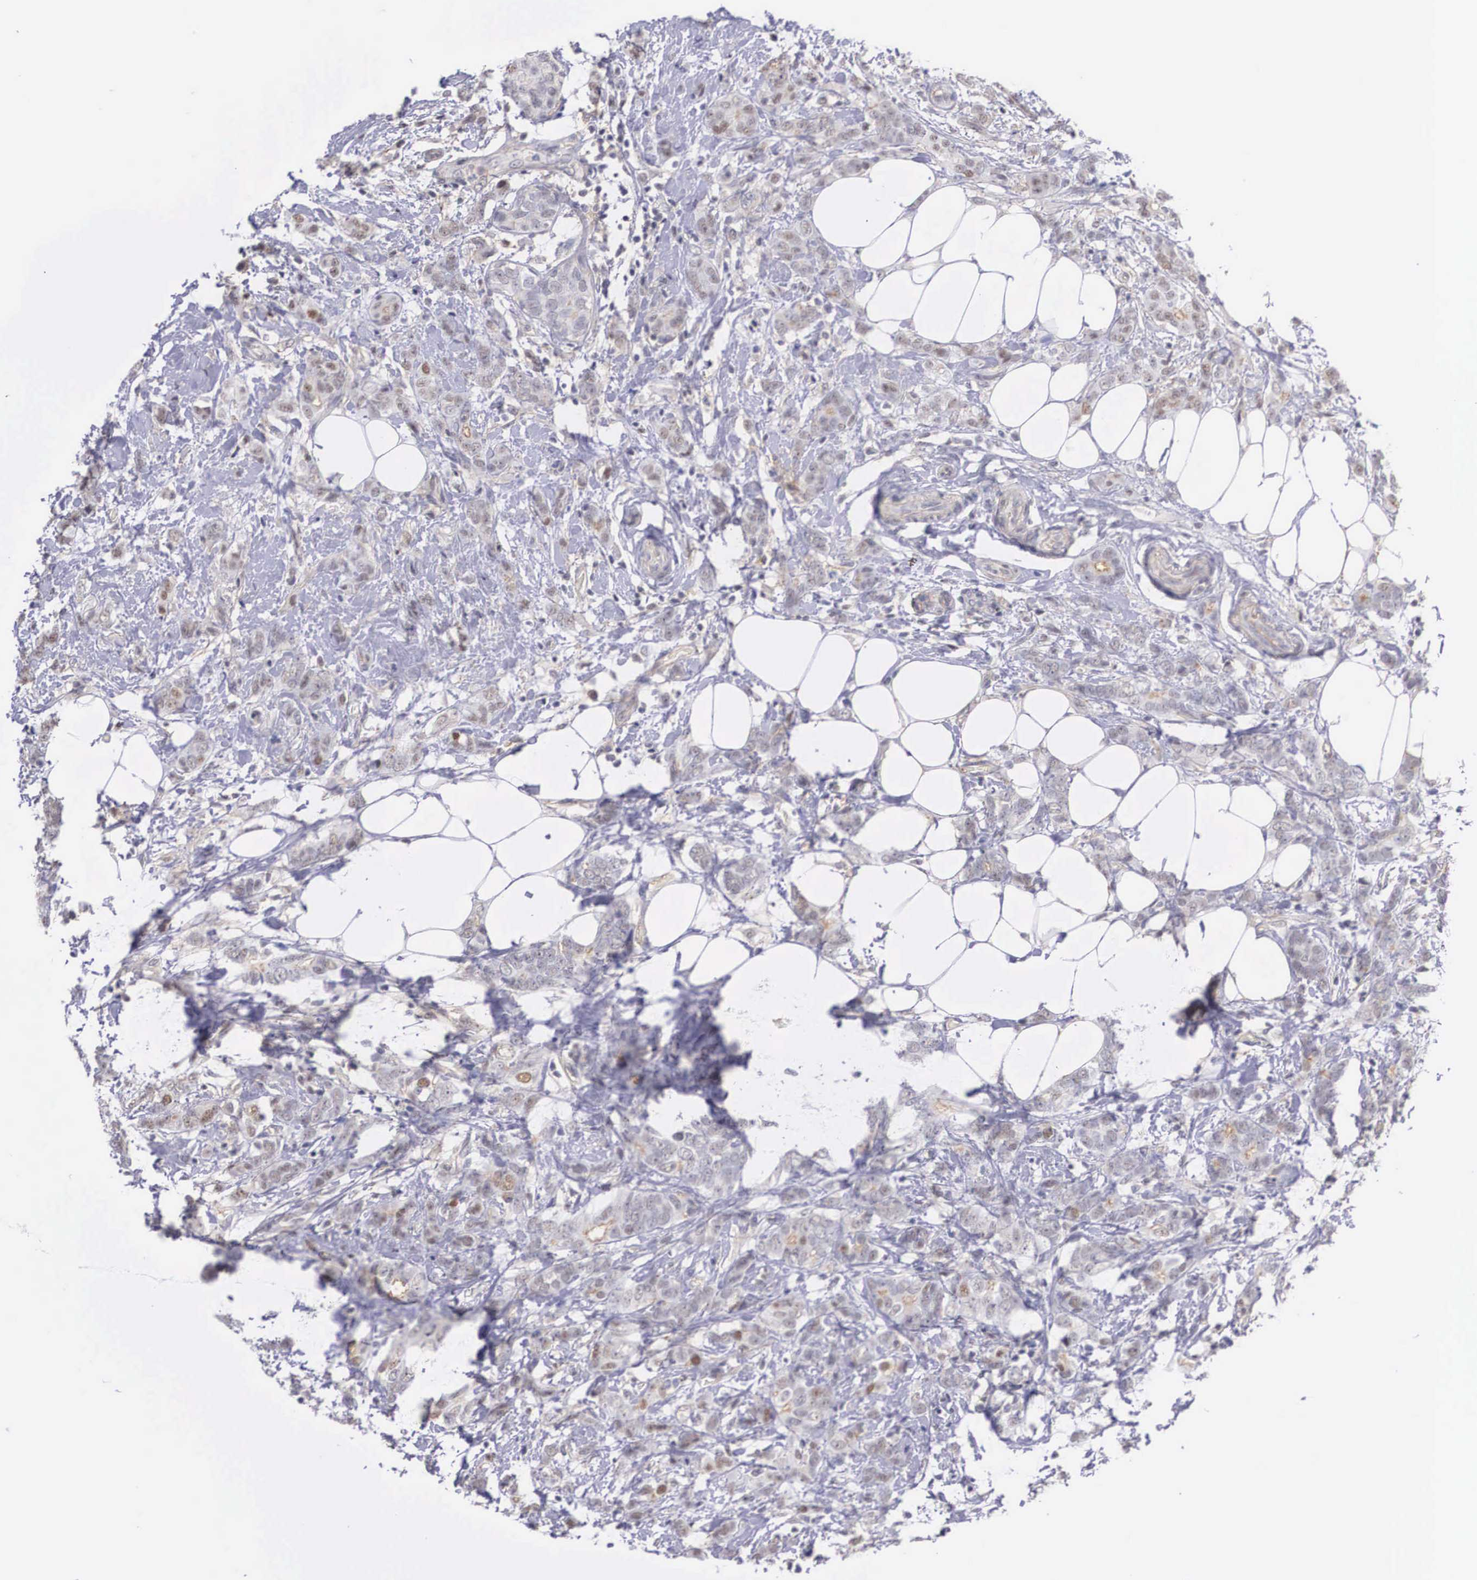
{"staining": {"intensity": "weak", "quantity": "25%-75%", "location": "nuclear"}, "tissue": "breast cancer", "cell_type": "Tumor cells", "image_type": "cancer", "snomed": [{"axis": "morphology", "description": "Duct carcinoma"}, {"axis": "topography", "description": "Breast"}], "caption": "An IHC histopathology image of tumor tissue is shown. Protein staining in brown shows weak nuclear positivity in breast cancer within tumor cells. (IHC, brightfield microscopy, high magnification).", "gene": "NR4A2", "patient": {"sex": "female", "age": 53}}